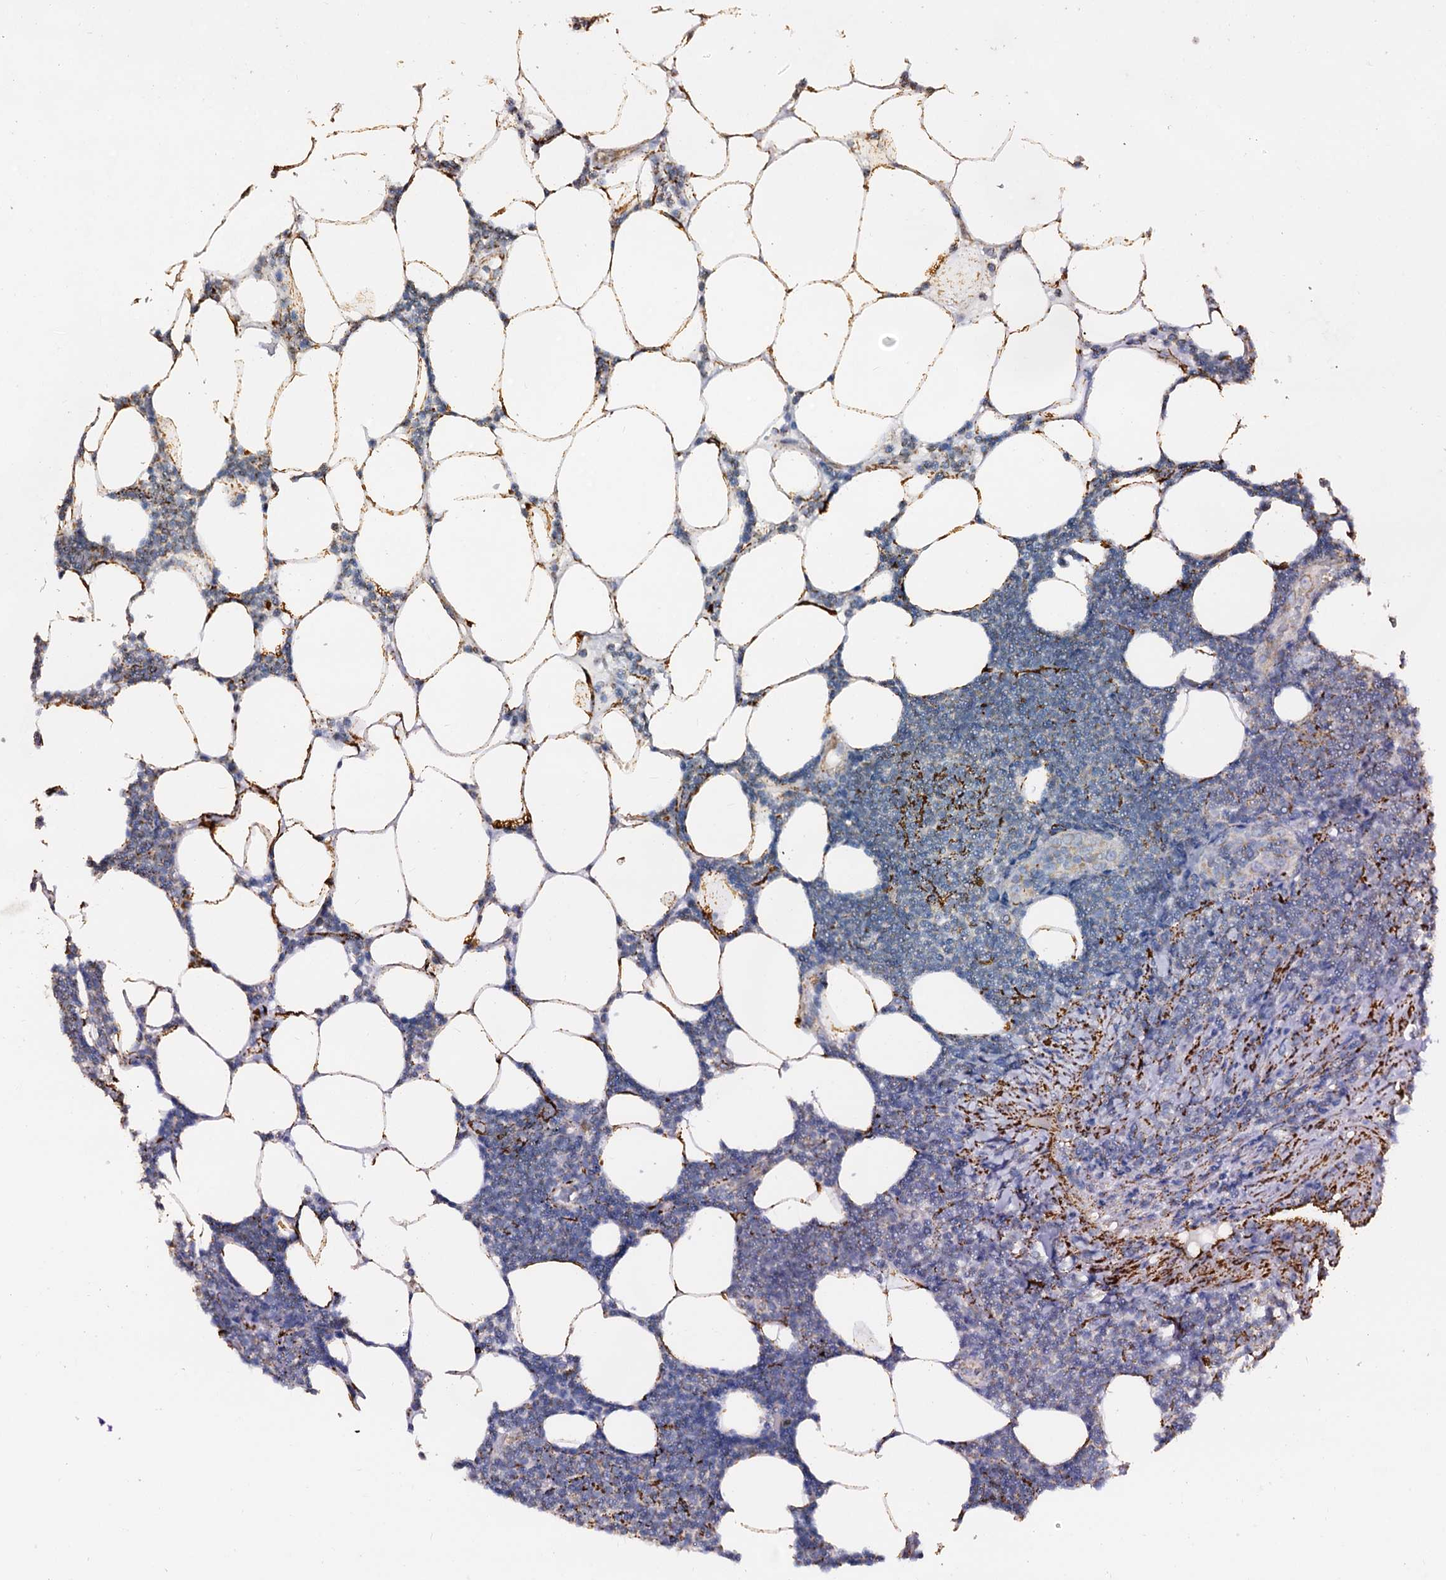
{"staining": {"intensity": "strong", "quantity": "25%-75%", "location": "cytoplasmic/membranous"}, "tissue": "lymphoma", "cell_type": "Tumor cells", "image_type": "cancer", "snomed": [{"axis": "morphology", "description": "Malignant lymphoma, non-Hodgkin's type, Low grade"}, {"axis": "topography", "description": "Lymph node"}], "caption": "High-magnification brightfield microscopy of lymphoma stained with DAB (brown) and counterstained with hematoxylin (blue). tumor cells exhibit strong cytoplasmic/membranous positivity is seen in approximately25%-75% of cells. Nuclei are stained in blue.", "gene": "MAOB", "patient": {"sex": "male", "age": 66}}